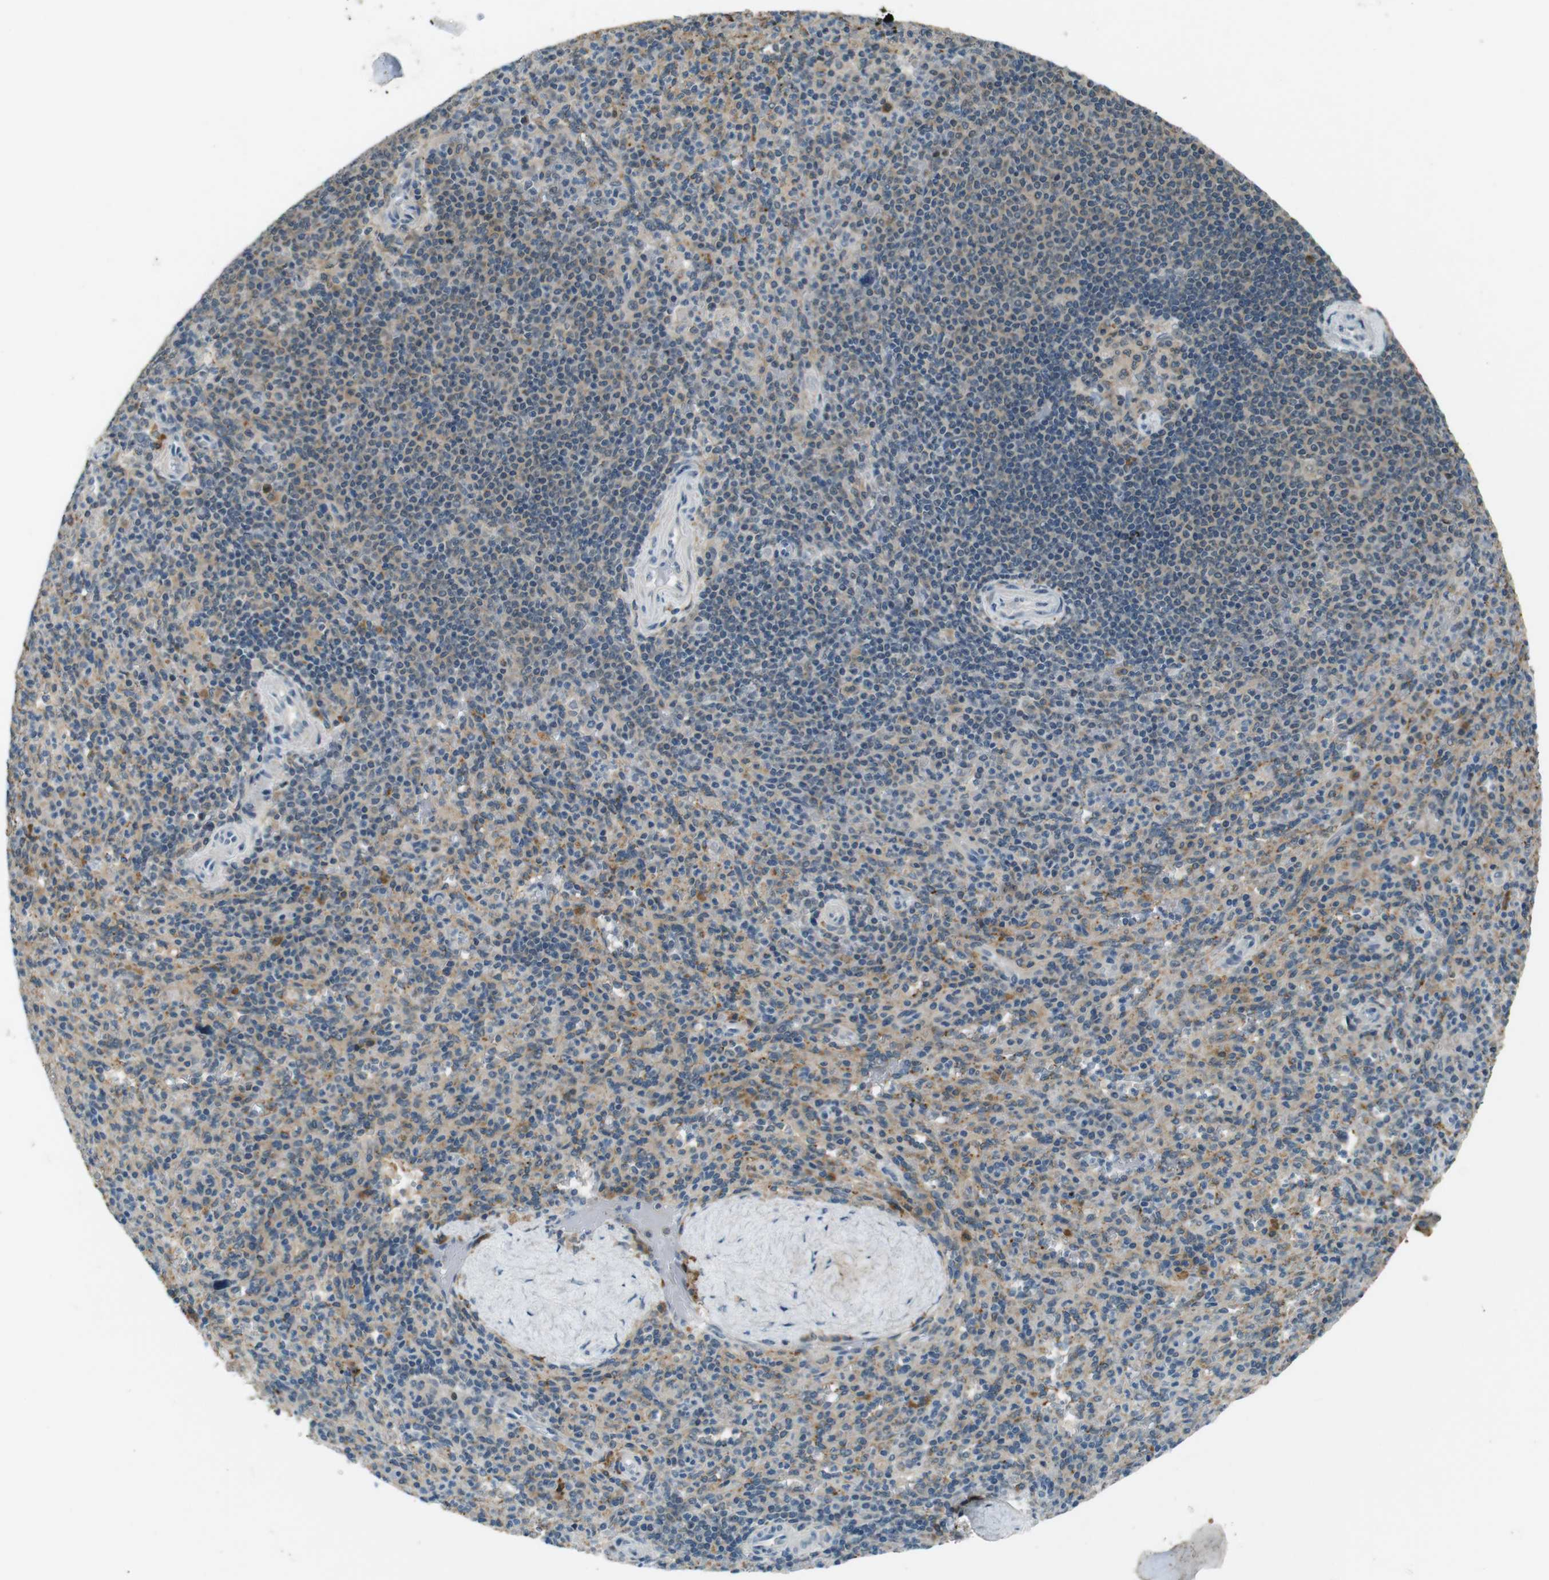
{"staining": {"intensity": "weak", "quantity": "25%-75%", "location": "cytoplasmic/membranous"}, "tissue": "spleen", "cell_type": "Cells in red pulp", "image_type": "normal", "snomed": [{"axis": "morphology", "description": "Normal tissue, NOS"}, {"axis": "topography", "description": "Spleen"}], "caption": "Spleen stained for a protein demonstrates weak cytoplasmic/membranous positivity in cells in red pulp. (DAB (3,3'-diaminobenzidine) IHC, brown staining for protein, blue staining for nuclei).", "gene": "MAGI2", "patient": {"sex": "male", "age": 36}}